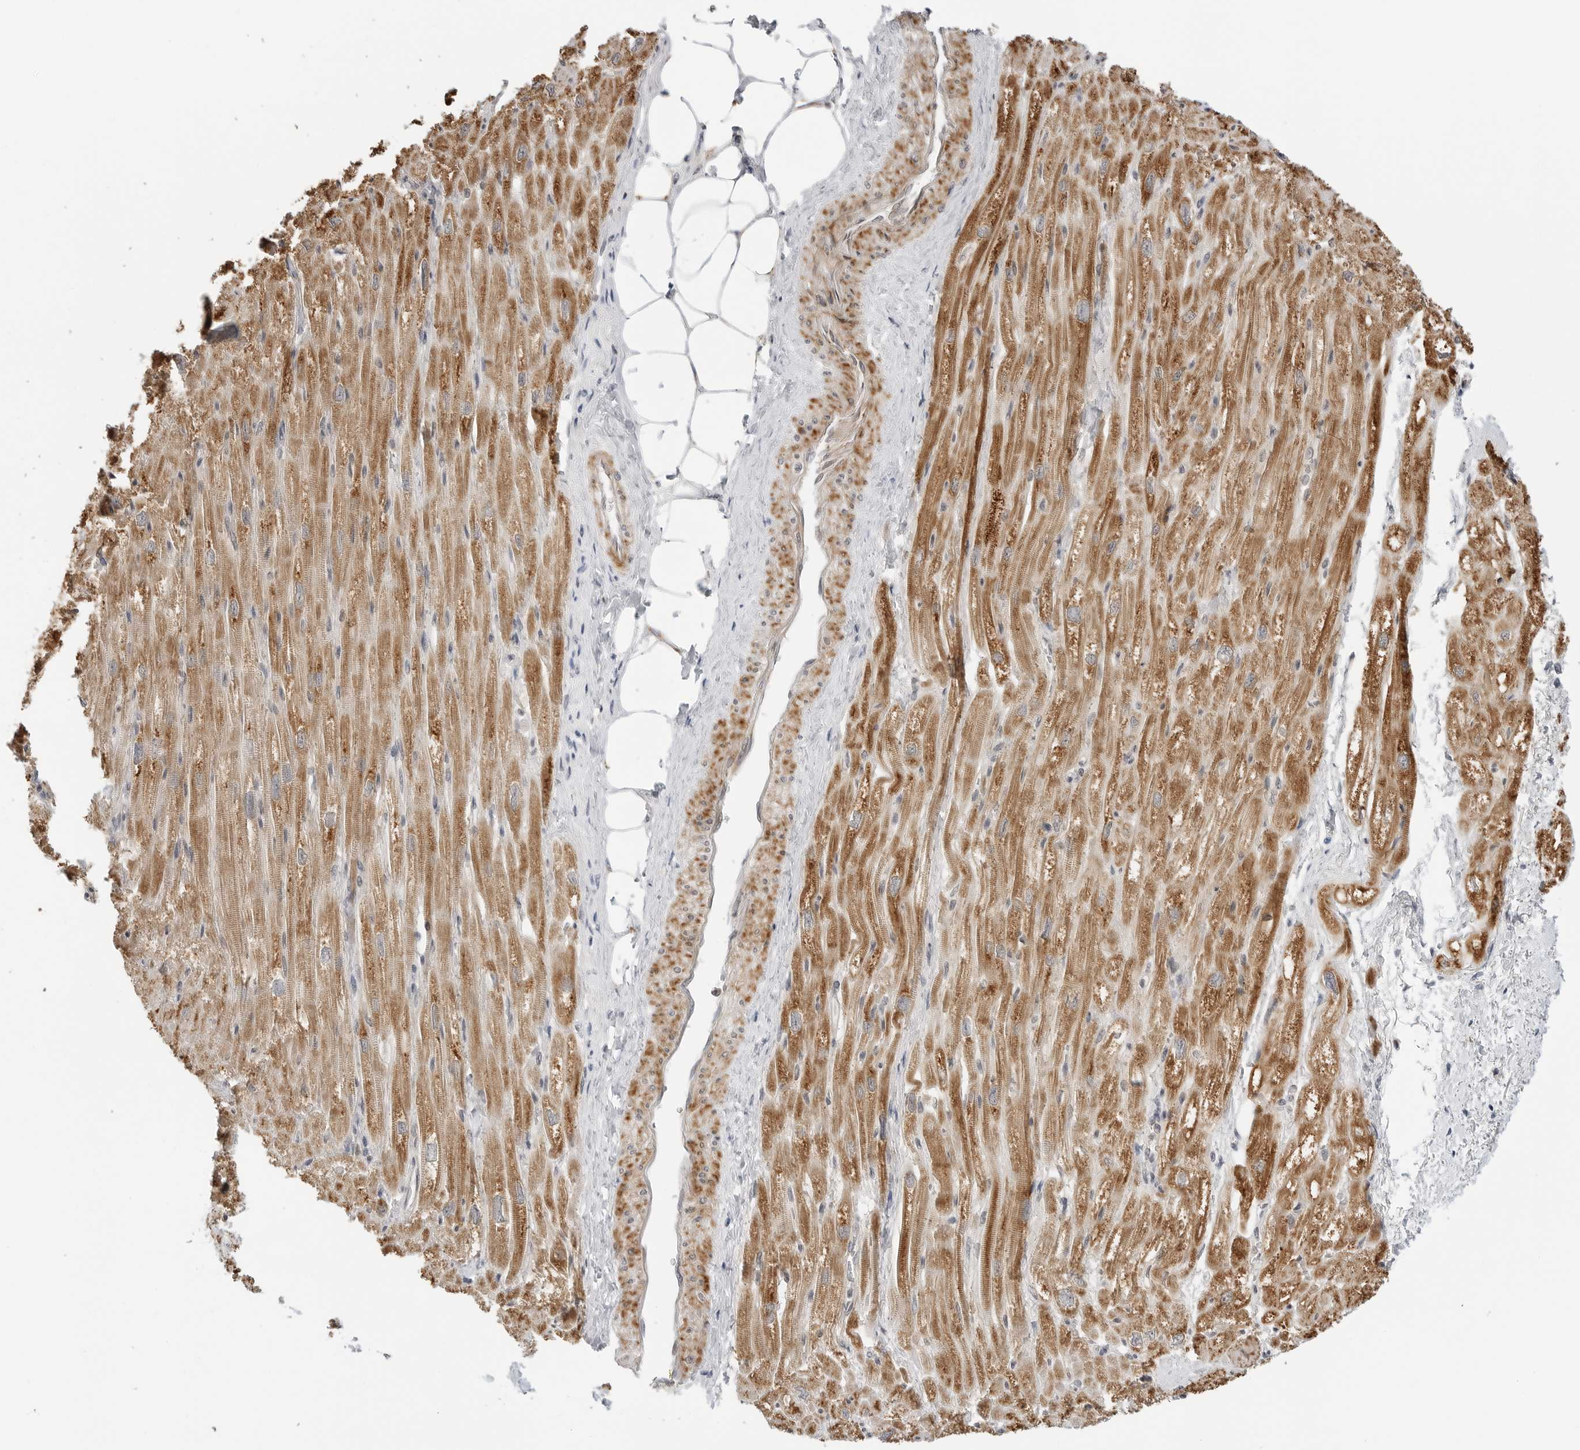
{"staining": {"intensity": "strong", "quantity": ">75%", "location": "cytoplasmic/membranous"}, "tissue": "heart muscle", "cell_type": "Cardiomyocytes", "image_type": "normal", "snomed": [{"axis": "morphology", "description": "Normal tissue, NOS"}, {"axis": "topography", "description": "Heart"}], "caption": "A high amount of strong cytoplasmic/membranous positivity is identified in approximately >75% of cardiomyocytes in unremarkable heart muscle. (DAB (3,3'-diaminobenzidine) IHC, brown staining for protein, blue staining for nuclei).", "gene": "PEX2", "patient": {"sex": "male", "age": 50}}